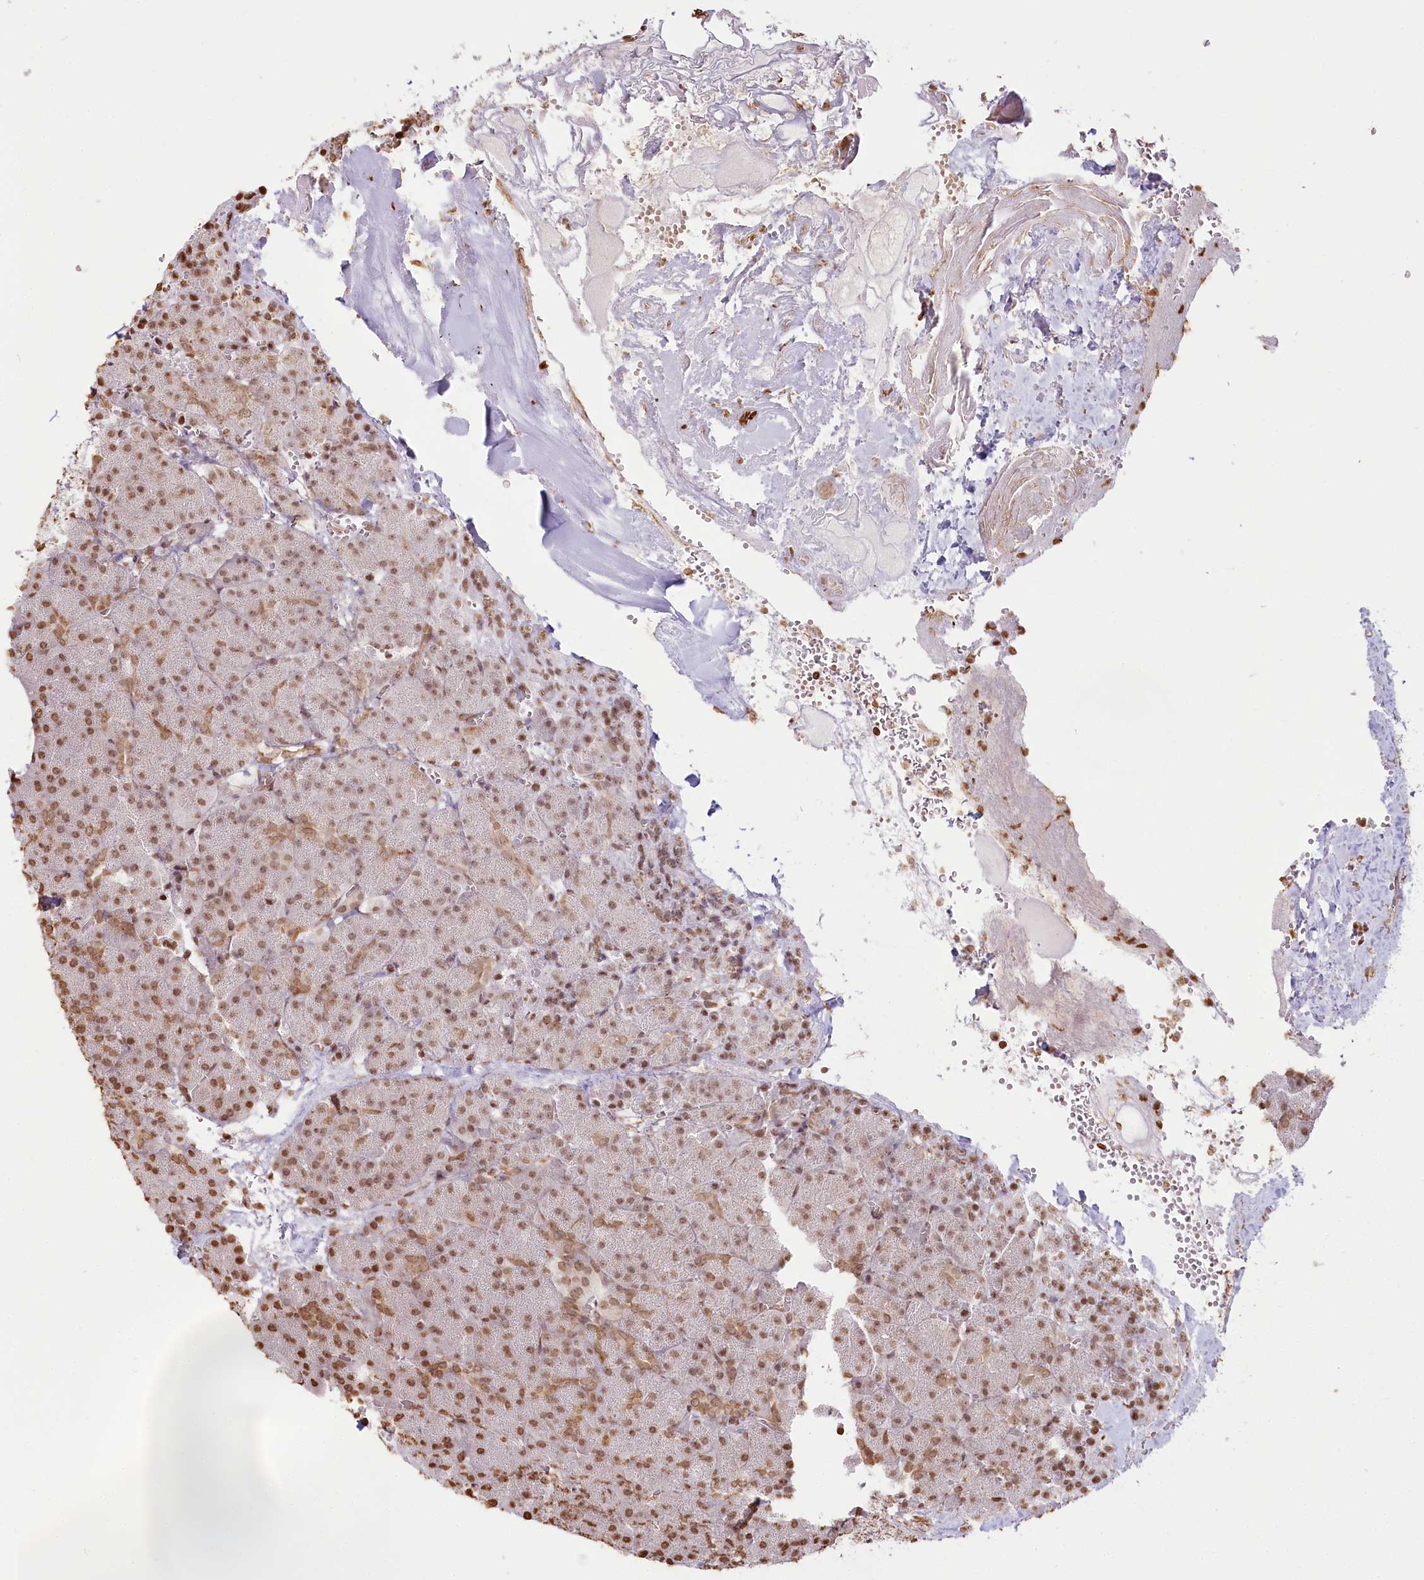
{"staining": {"intensity": "moderate", "quantity": ">75%", "location": "nuclear"}, "tissue": "pancreas", "cell_type": "Exocrine glandular cells", "image_type": "normal", "snomed": [{"axis": "morphology", "description": "Normal tissue, NOS"}, {"axis": "morphology", "description": "Carcinoid, malignant, NOS"}, {"axis": "topography", "description": "Pancreas"}], "caption": "Brown immunohistochemical staining in unremarkable human pancreas displays moderate nuclear positivity in about >75% of exocrine glandular cells. The protein is shown in brown color, while the nuclei are stained blue.", "gene": "FAM13A", "patient": {"sex": "female", "age": 35}}